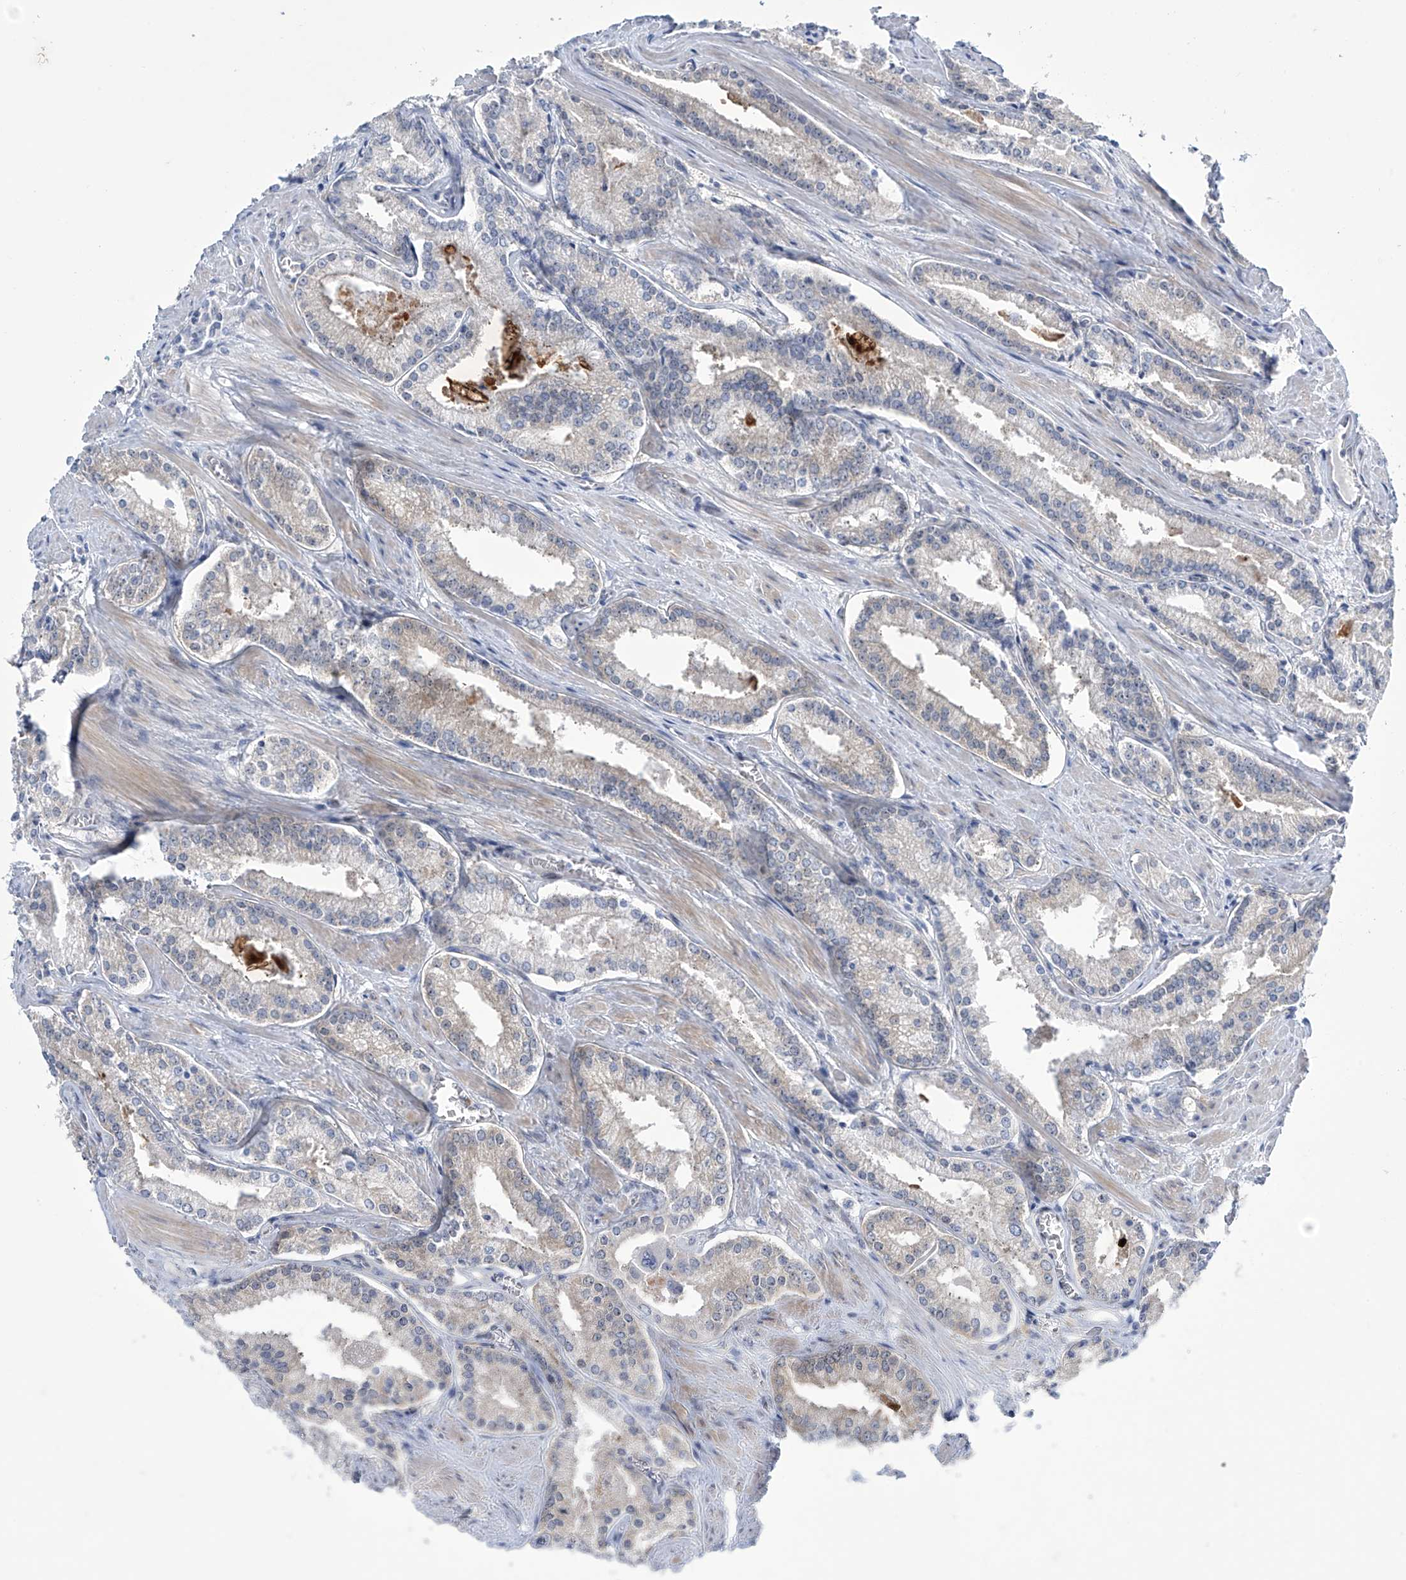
{"staining": {"intensity": "negative", "quantity": "none", "location": "none"}, "tissue": "prostate cancer", "cell_type": "Tumor cells", "image_type": "cancer", "snomed": [{"axis": "morphology", "description": "Adenocarcinoma, Low grade"}, {"axis": "topography", "description": "Prostate"}], "caption": "IHC micrograph of neoplastic tissue: prostate adenocarcinoma (low-grade) stained with DAB (3,3'-diaminobenzidine) demonstrates no significant protein expression in tumor cells.", "gene": "TRIM60", "patient": {"sex": "male", "age": 54}}